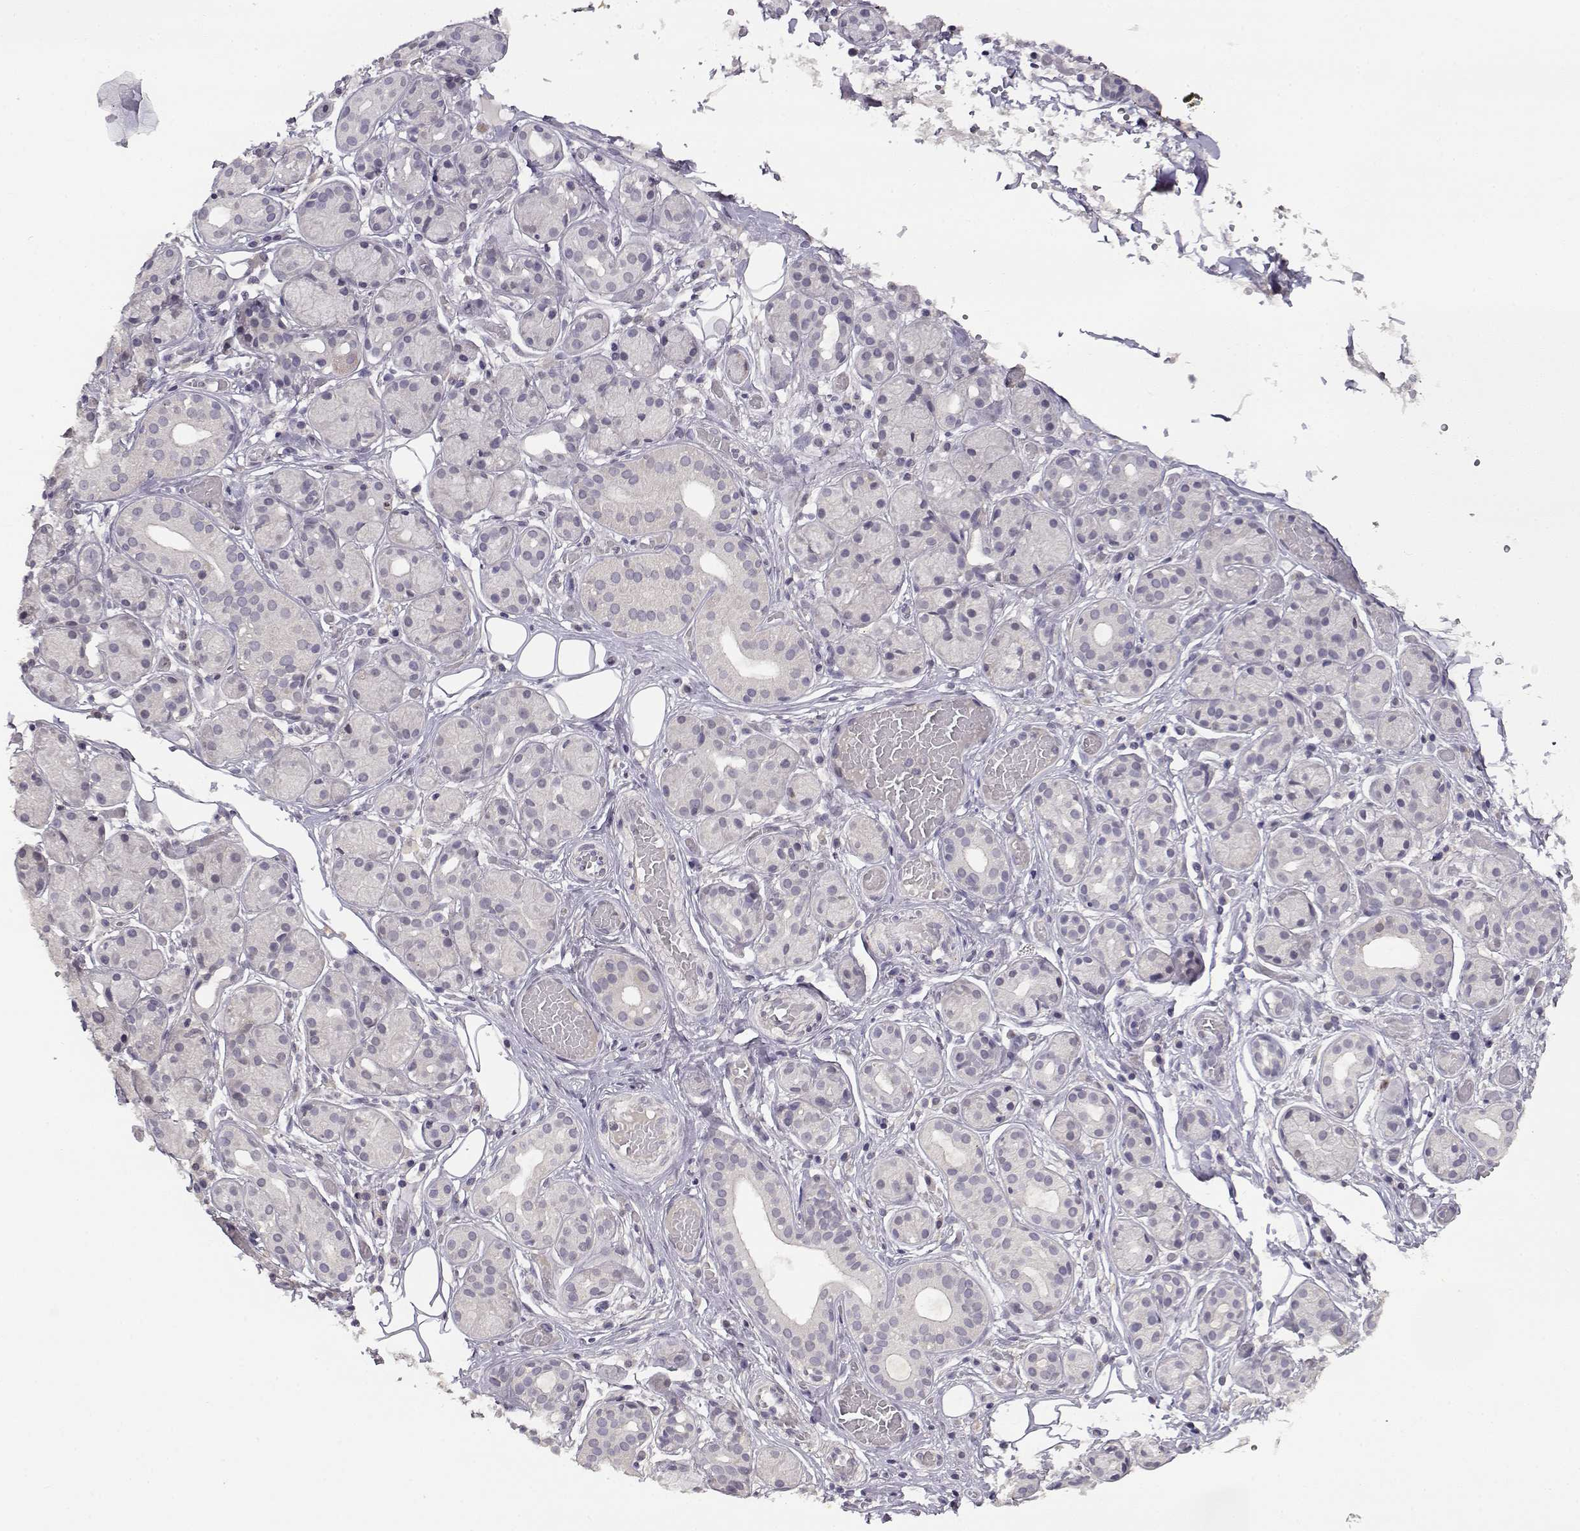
{"staining": {"intensity": "negative", "quantity": "none", "location": "none"}, "tissue": "salivary gland", "cell_type": "Glandular cells", "image_type": "normal", "snomed": [{"axis": "morphology", "description": "Normal tissue, NOS"}, {"axis": "topography", "description": "Salivary gland"}, {"axis": "topography", "description": "Peripheral nerve tissue"}], "caption": "This micrograph is of unremarkable salivary gland stained with immunohistochemistry (IHC) to label a protein in brown with the nuclei are counter-stained blue. There is no positivity in glandular cells.", "gene": "RHOXF2", "patient": {"sex": "male", "age": 71}}